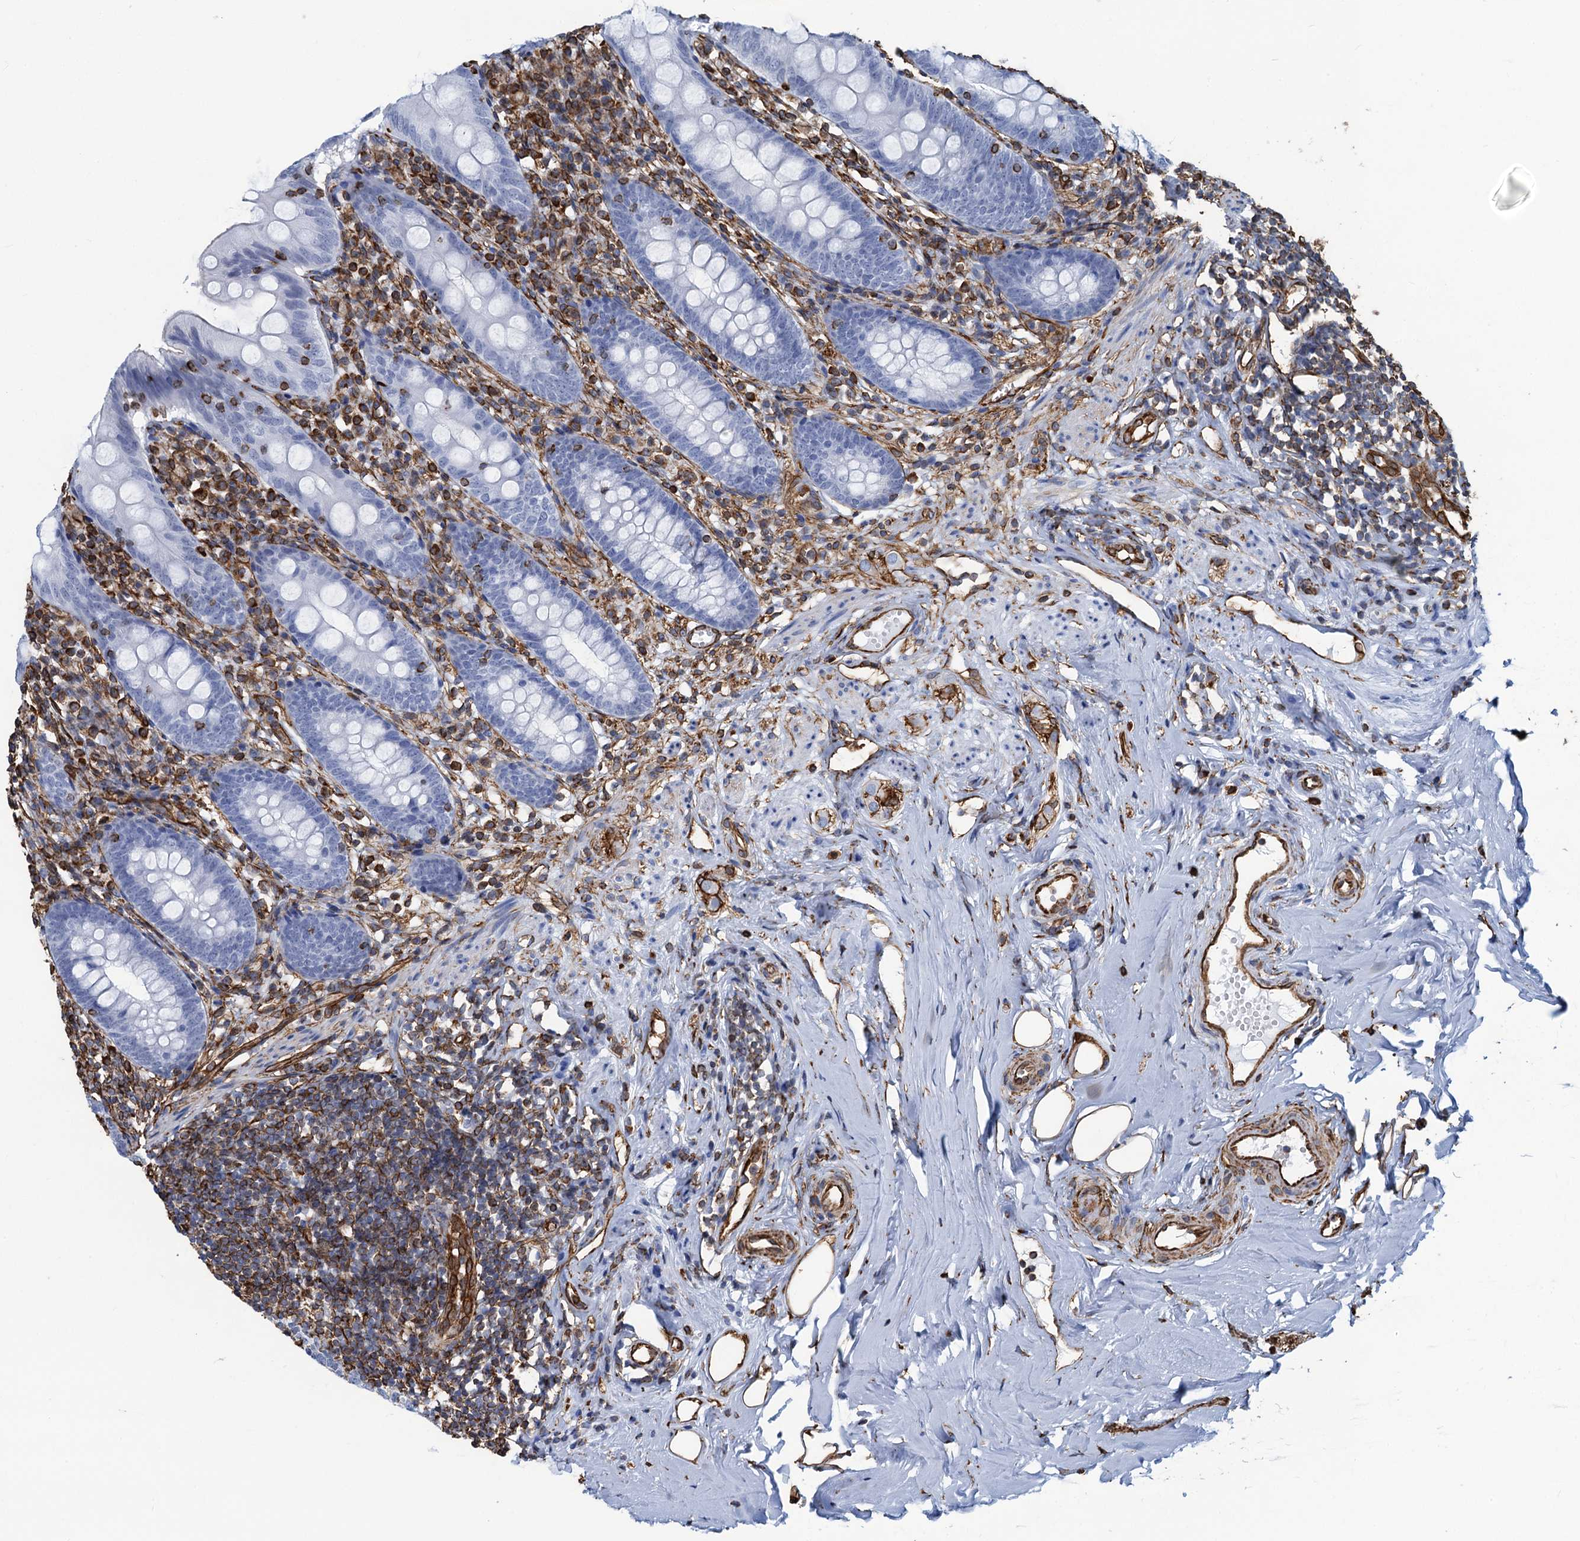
{"staining": {"intensity": "negative", "quantity": "none", "location": "none"}, "tissue": "appendix", "cell_type": "Glandular cells", "image_type": "normal", "snomed": [{"axis": "morphology", "description": "Normal tissue, NOS"}, {"axis": "topography", "description": "Appendix"}], "caption": "Immunohistochemistry image of normal human appendix stained for a protein (brown), which shows no expression in glandular cells.", "gene": "PGM2", "patient": {"sex": "female", "age": 51}}